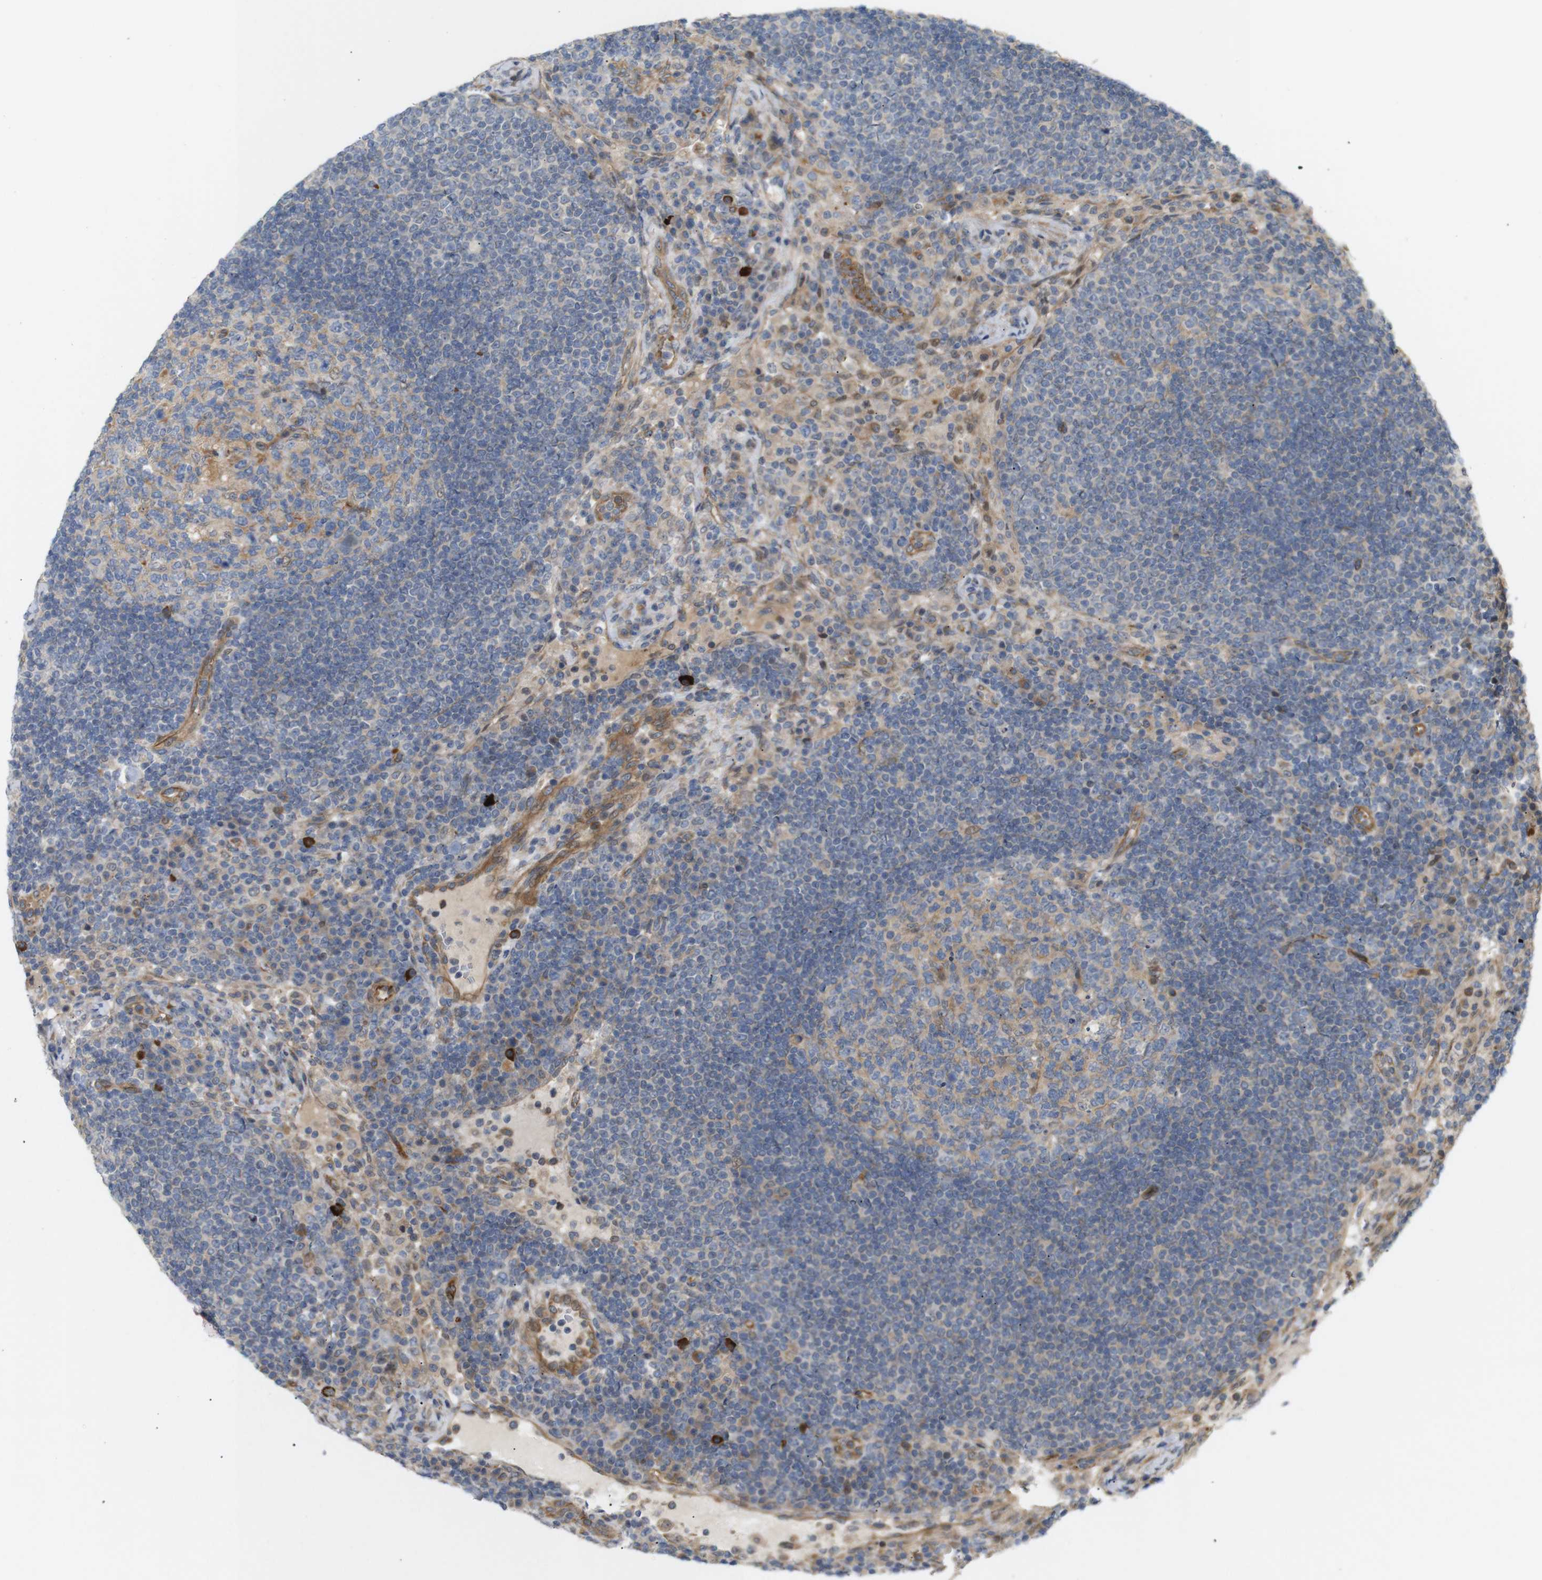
{"staining": {"intensity": "weak", "quantity": "25%-75%", "location": "cytoplasmic/membranous"}, "tissue": "lymph node", "cell_type": "Germinal center cells", "image_type": "normal", "snomed": [{"axis": "morphology", "description": "Normal tissue, NOS"}, {"axis": "topography", "description": "Lymph node"}], "caption": "Immunohistochemical staining of benign lymph node reveals low levels of weak cytoplasmic/membranous staining in about 25%-75% of germinal center cells.", "gene": "RPTOR", "patient": {"sex": "female", "age": 53}}